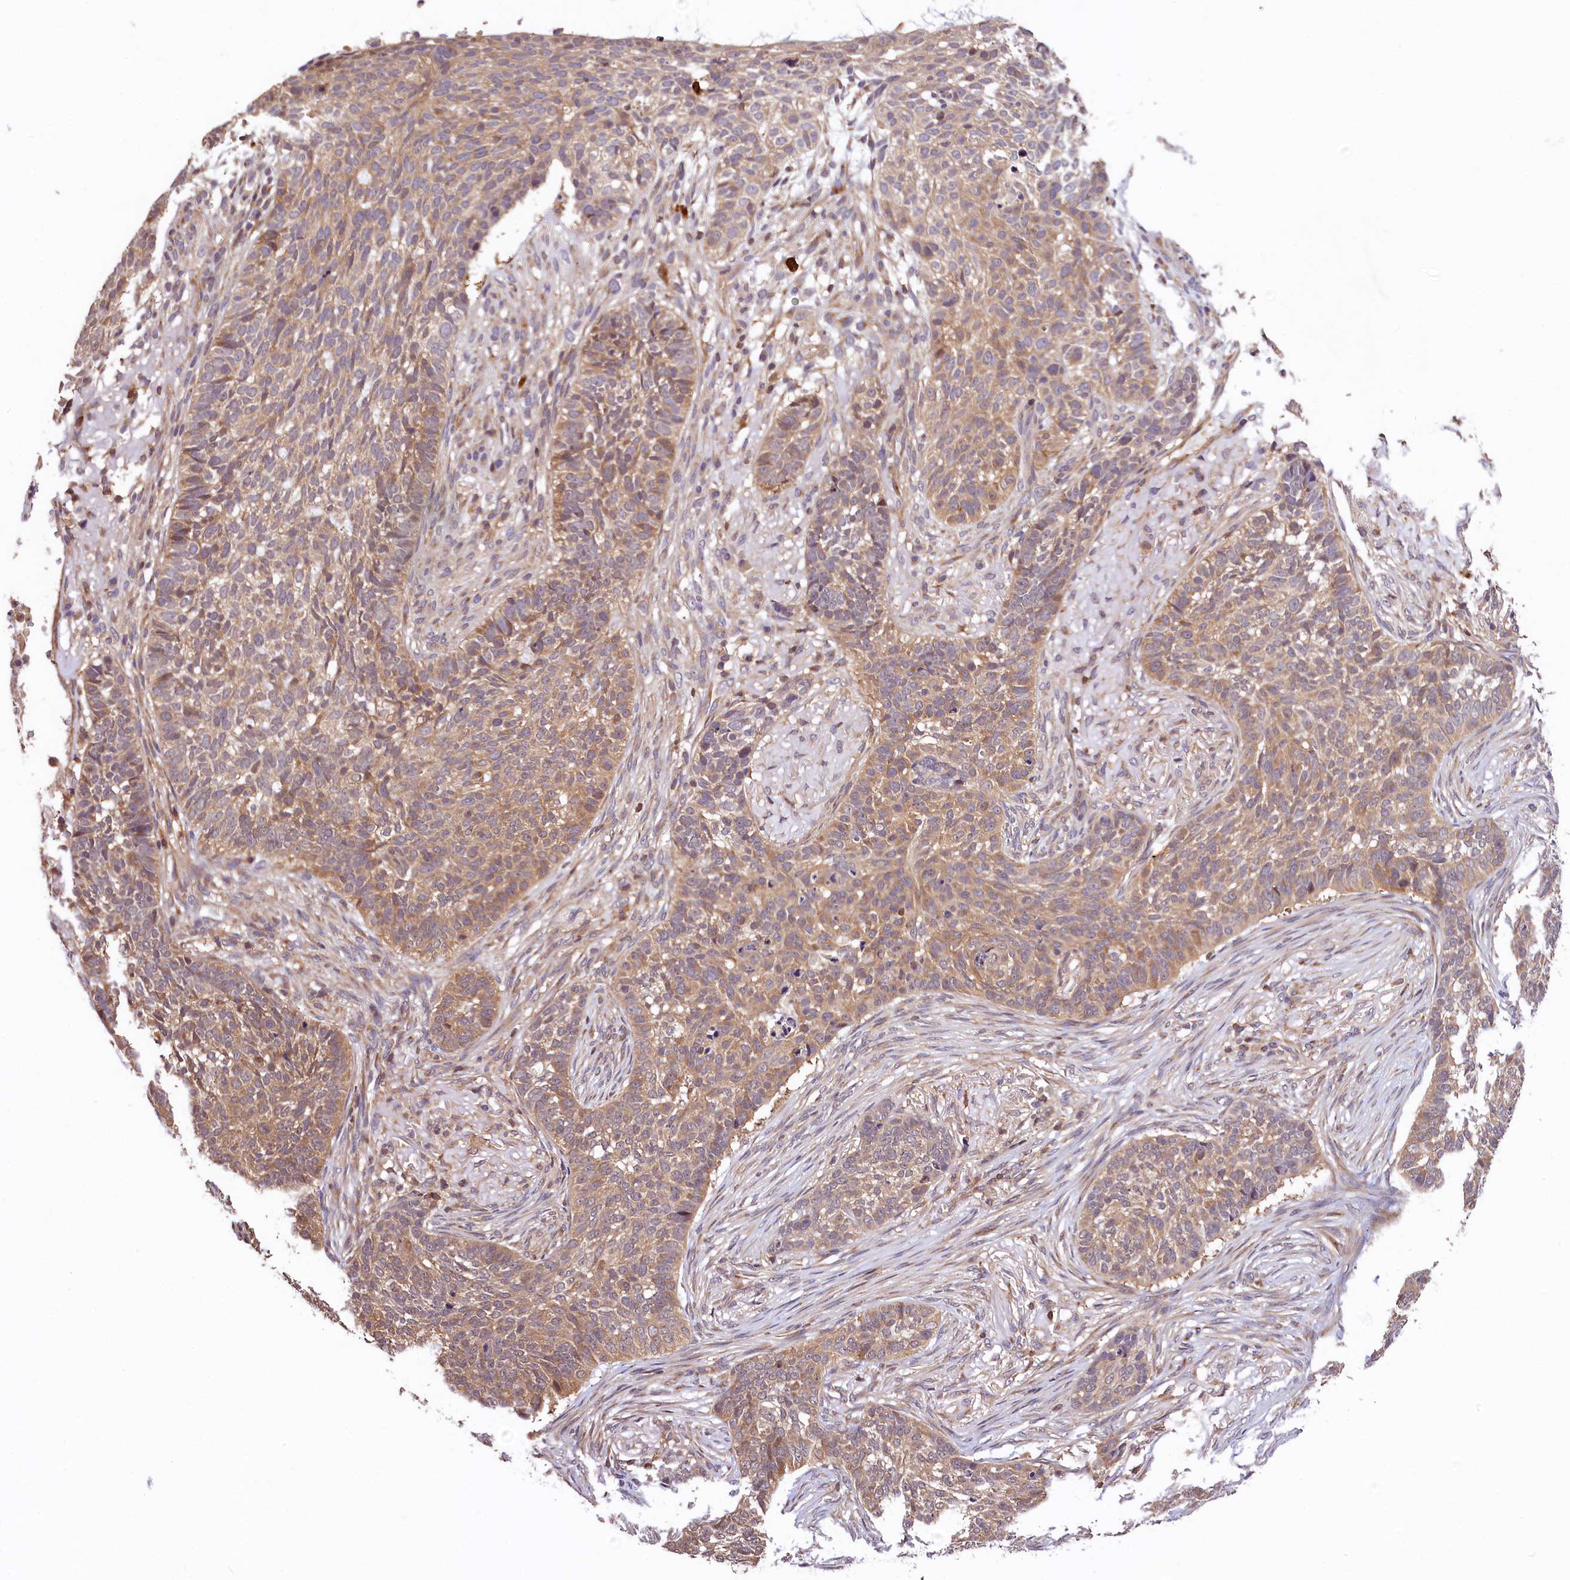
{"staining": {"intensity": "weak", "quantity": ">75%", "location": "cytoplasmic/membranous"}, "tissue": "skin cancer", "cell_type": "Tumor cells", "image_type": "cancer", "snomed": [{"axis": "morphology", "description": "Basal cell carcinoma"}, {"axis": "topography", "description": "Skin"}], "caption": "Skin cancer (basal cell carcinoma) stained with a protein marker shows weak staining in tumor cells.", "gene": "CHORDC1", "patient": {"sex": "male", "age": 85}}